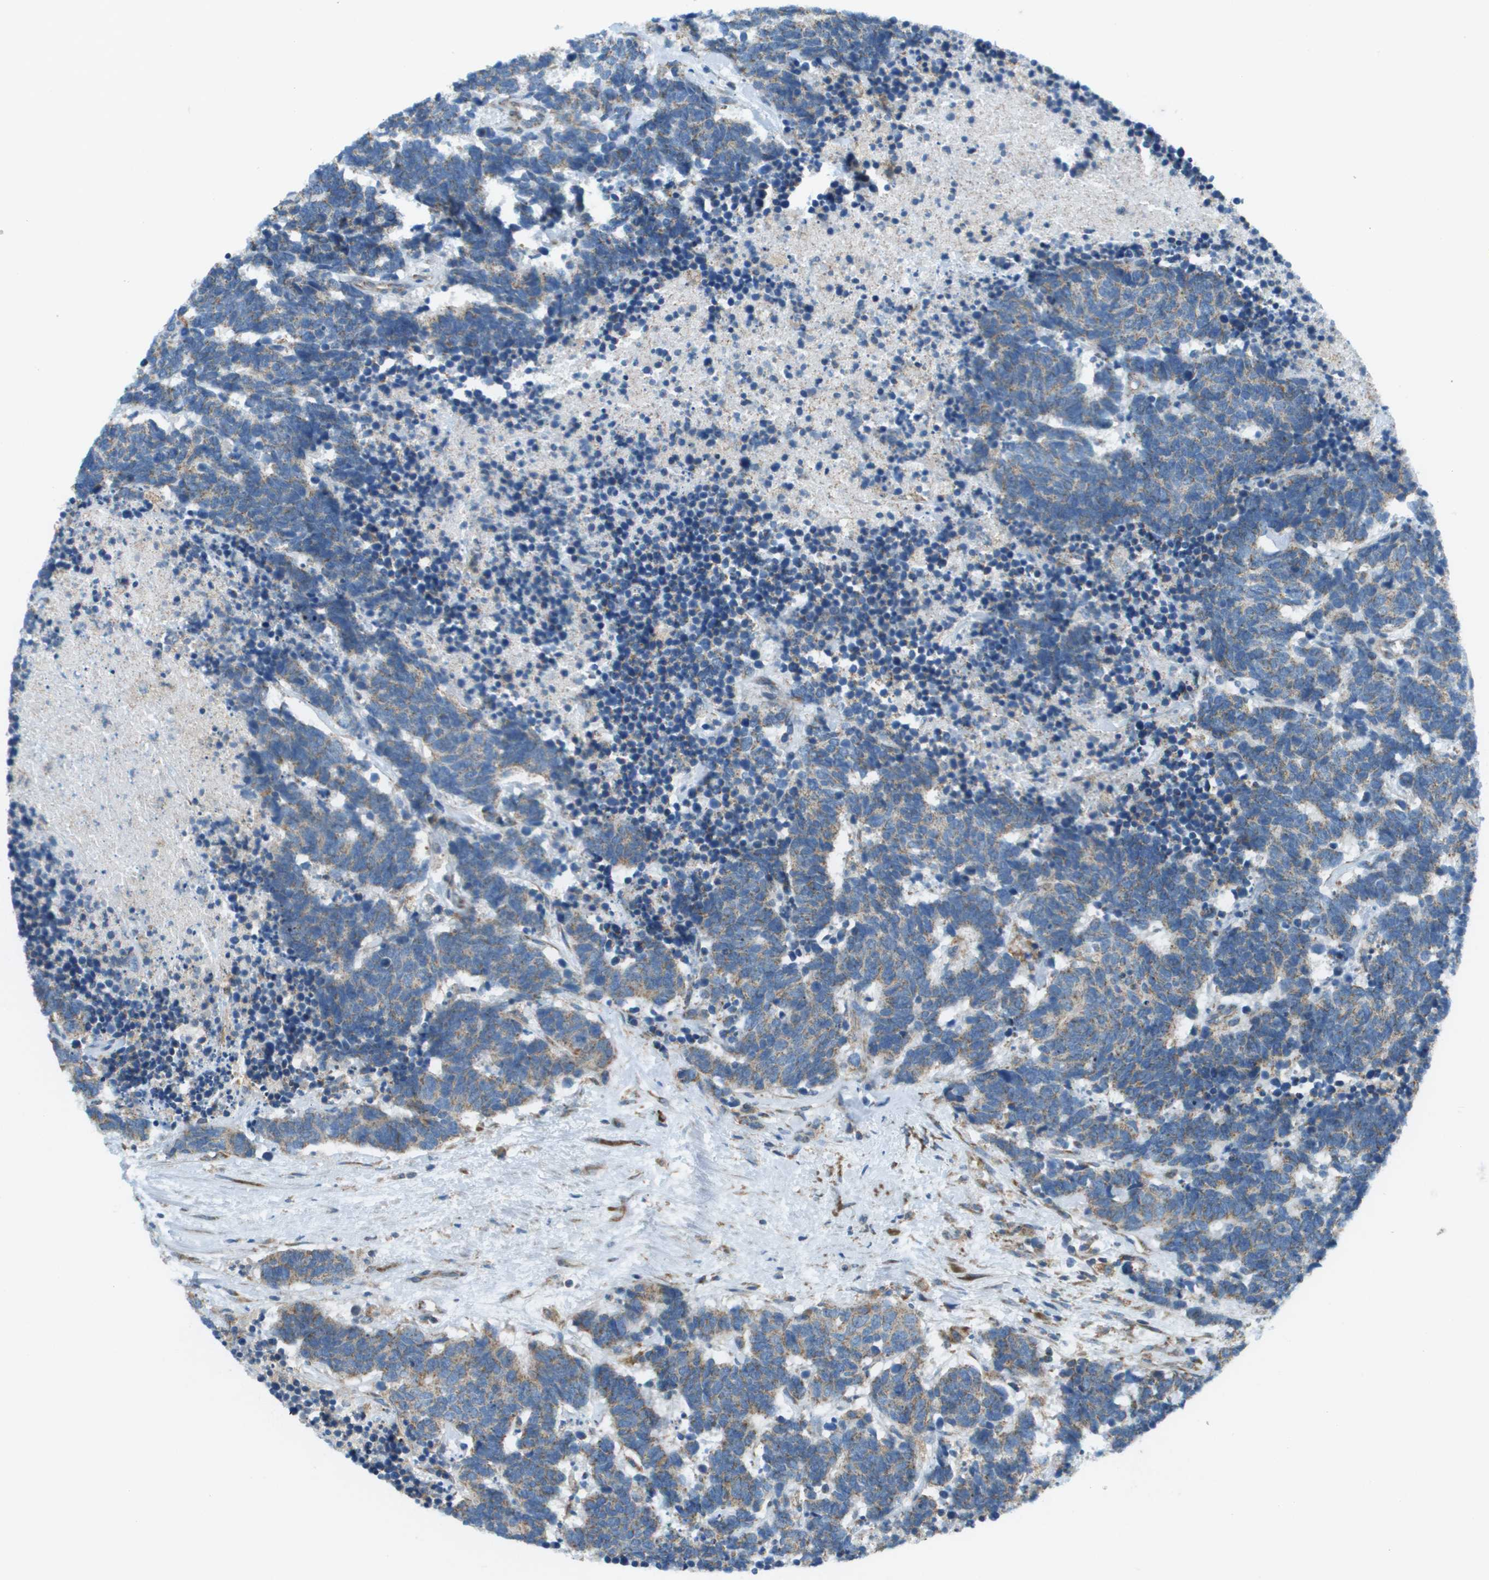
{"staining": {"intensity": "weak", "quantity": ">75%", "location": "cytoplasmic/membranous"}, "tissue": "carcinoid", "cell_type": "Tumor cells", "image_type": "cancer", "snomed": [{"axis": "morphology", "description": "Carcinoma, NOS"}, {"axis": "morphology", "description": "Carcinoid, malignant, NOS"}, {"axis": "topography", "description": "Urinary bladder"}], "caption": "DAB (3,3'-diaminobenzidine) immunohistochemical staining of malignant carcinoid displays weak cytoplasmic/membranous protein positivity in about >75% of tumor cells. The staining was performed using DAB (3,3'-diaminobenzidine) to visualize the protein expression in brown, while the nuclei were stained in blue with hematoxylin (Magnification: 20x).", "gene": "TAOK3", "patient": {"sex": "male", "age": 57}}